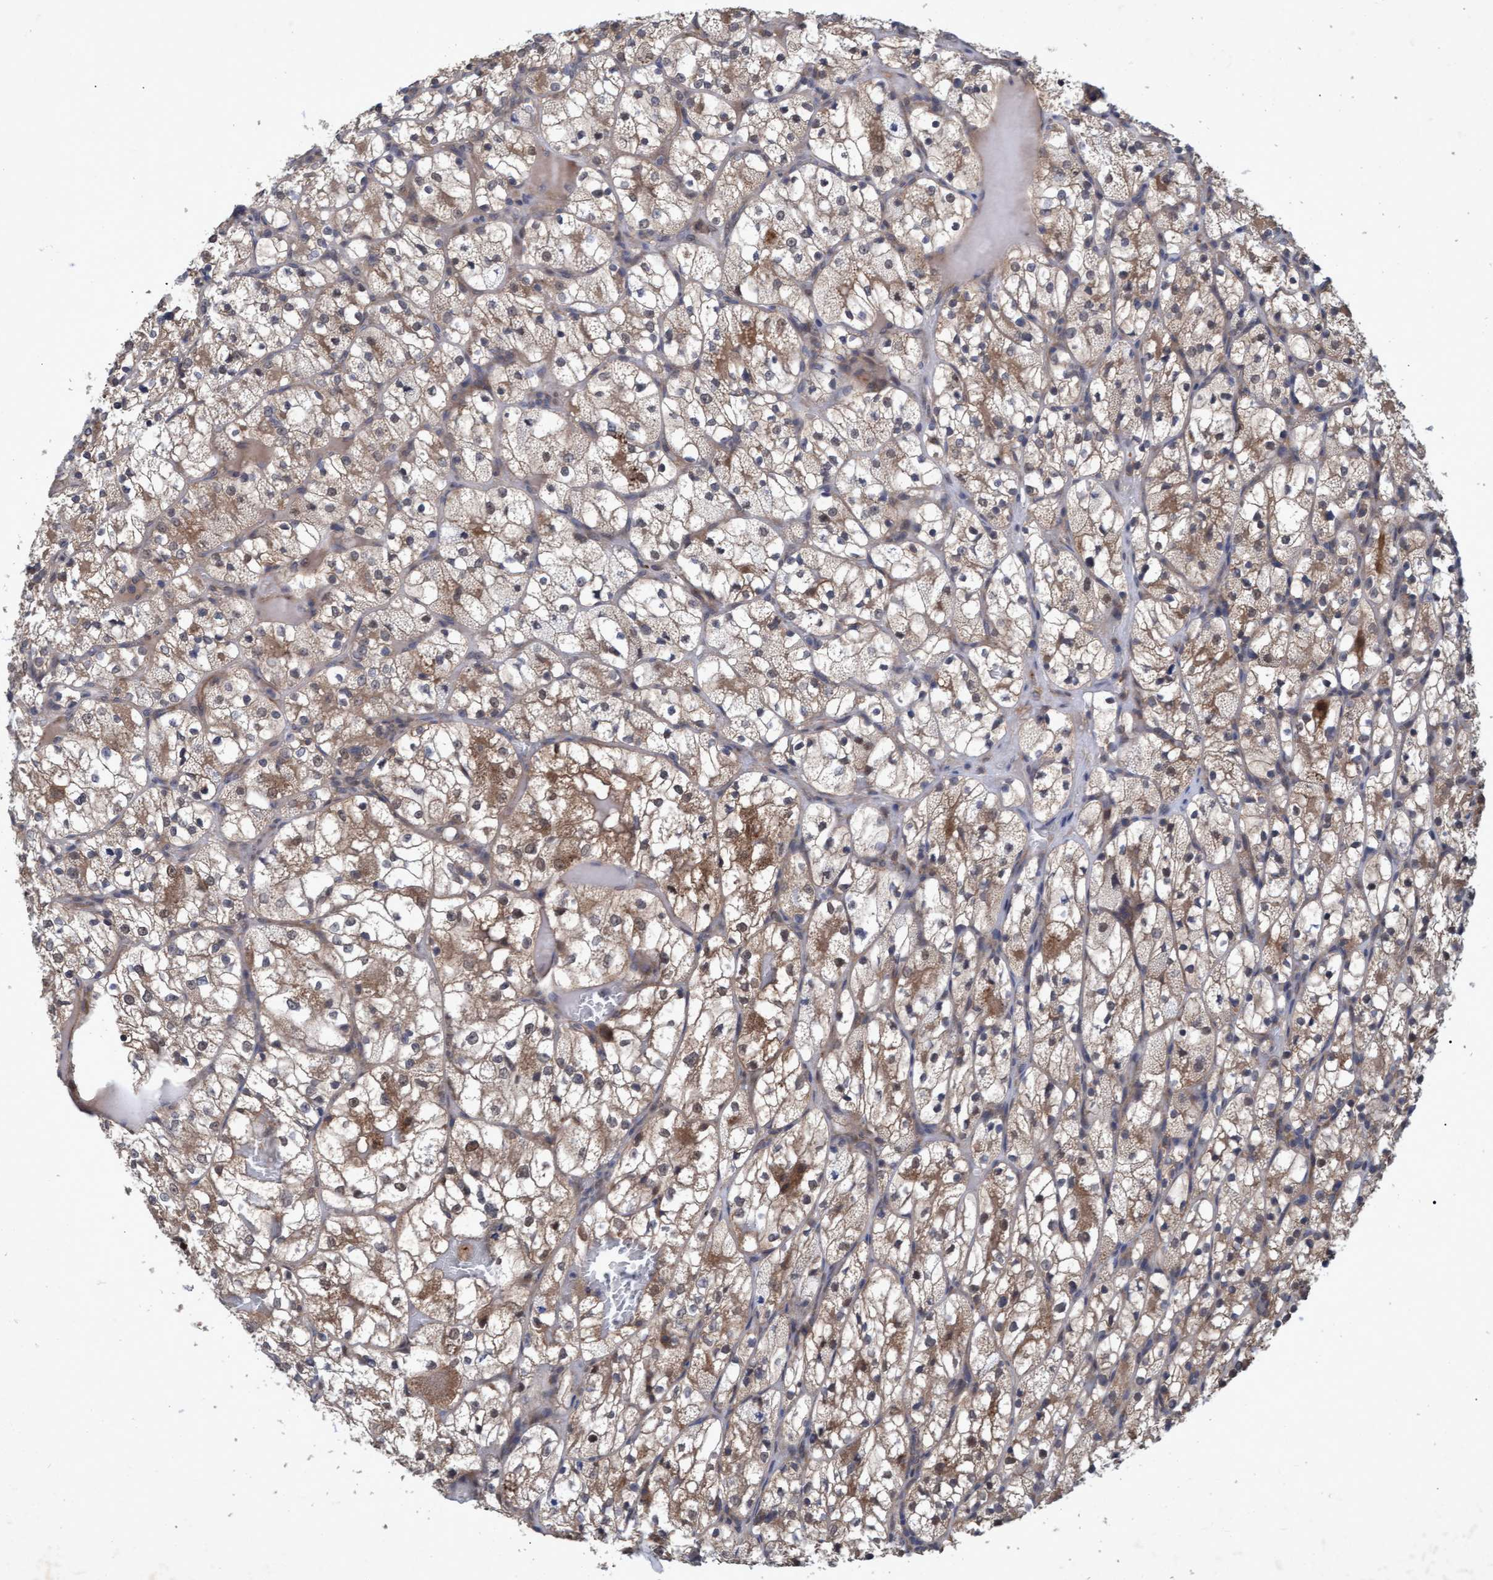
{"staining": {"intensity": "moderate", "quantity": ">75%", "location": "cytoplasmic/membranous"}, "tissue": "renal cancer", "cell_type": "Tumor cells", "image_type": "cancer", "snomed": [{"axis": "morphology", "description": "Adenocarcinoma, NOS"}, {"axis": "topography", "description": "Kidney"}], "caption": "Tumor cells reveal moderate cytoplasmic/membranous positivity in about >75% of cells in adenocarcinoma (renal).", "gene": "PSMB6", "patient": {"sex": "female", "age": 69}}